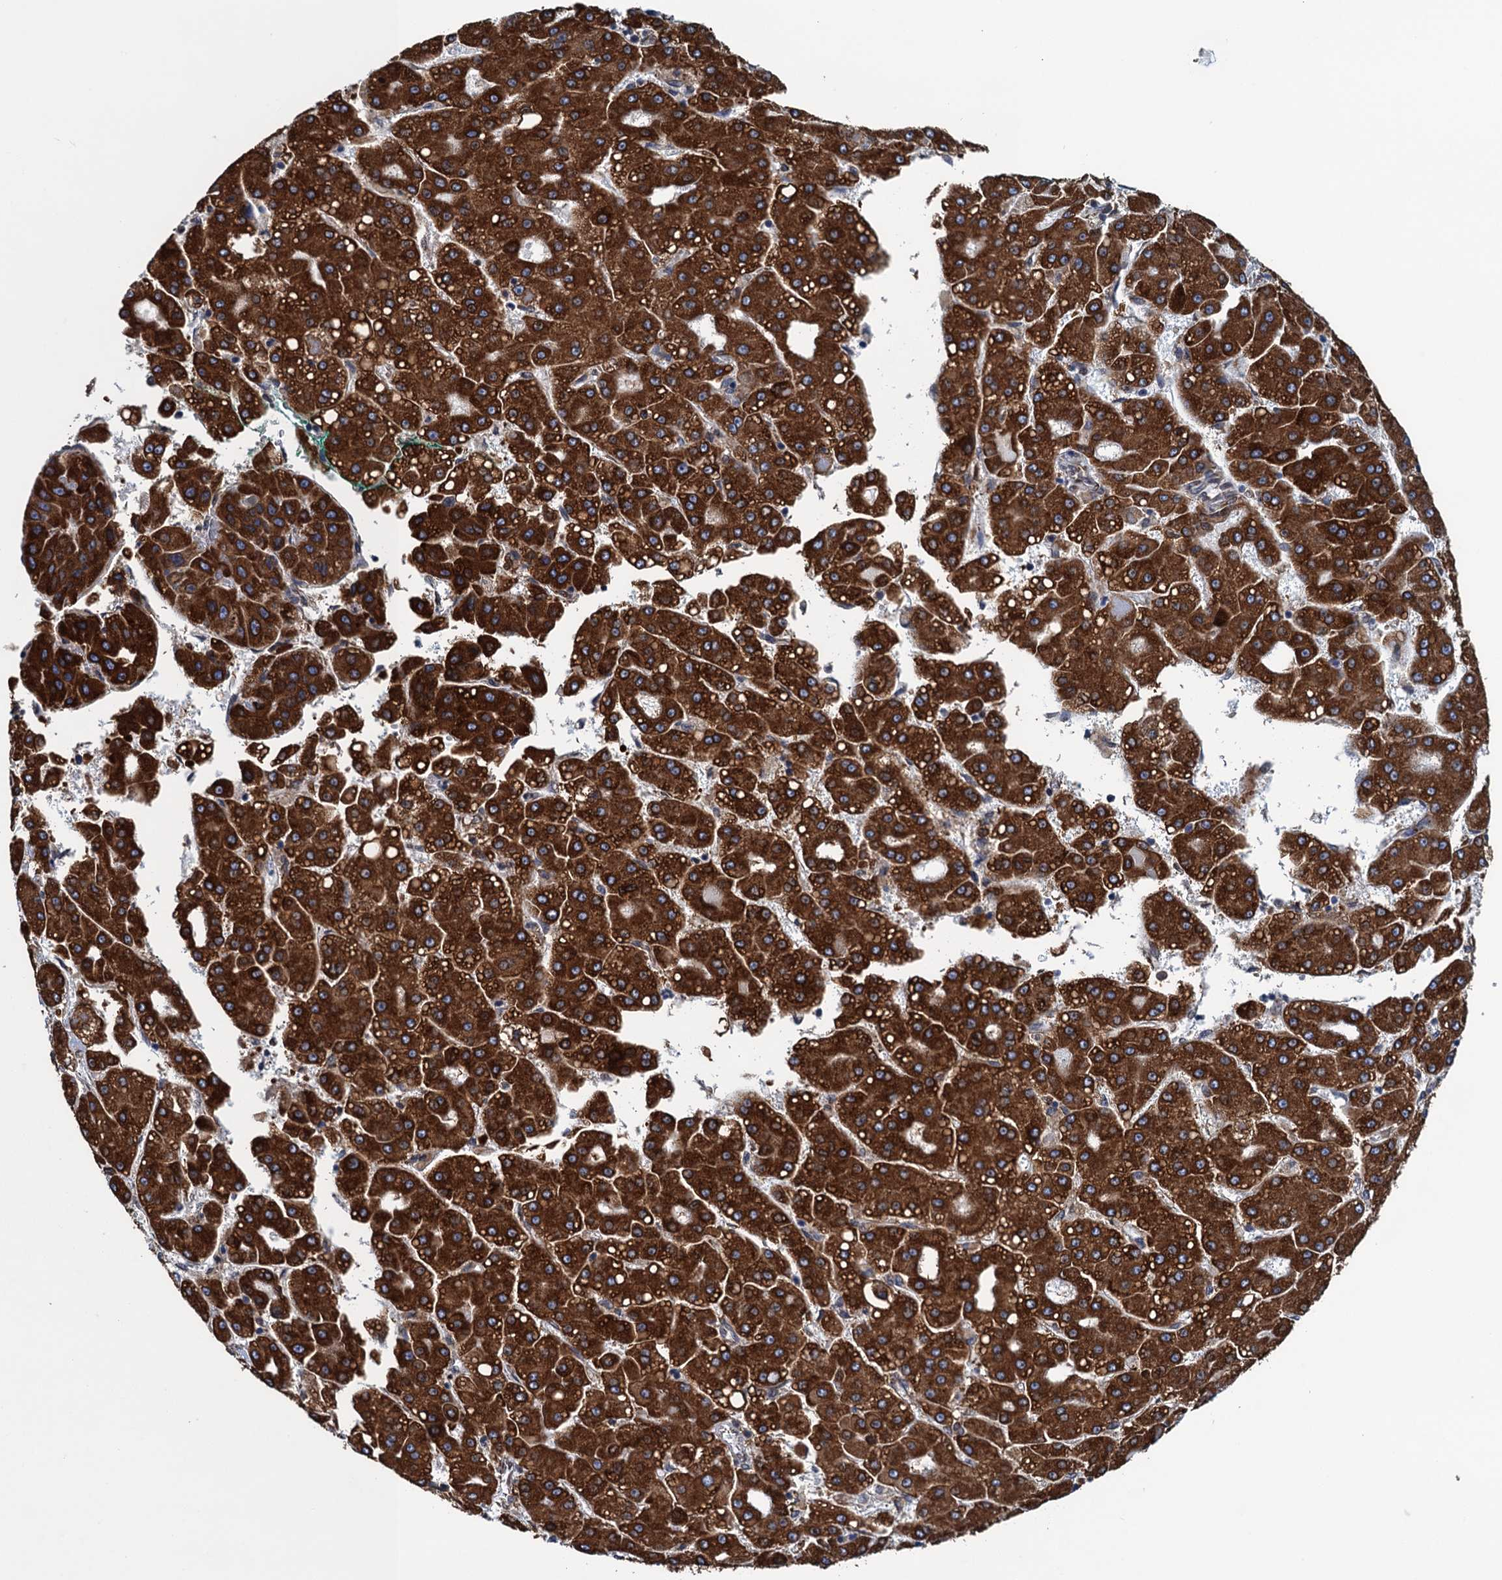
{"staining": {"intensity": "strong", "quantity": ">75%", "location": "cytoplasmic/membranous"}, "tissue": "liver cancer", "cell_type": "Tumor cells", "image_type": "cancer", "snomed": [{"axis": "morphology", "description": "Carcinoma, Hepatocellular, NOS"}, {"axis": "topography", "description": "Liver"}], "caption": "IHC staining of liver cancer, which exhibits high levels of strong cytoplasmic/membranous staining in approximately >75% of tumor cells indicating strong cytoplasmic/membranous protein expression. The staining was performed using DAB (3,3'-diaminobenzidine) (brown) for protein detection and nuclei were counterstained in hematoxylin (blue).", "gene": "TMEM205", "patient": {"sex": "male", "age": 65}}